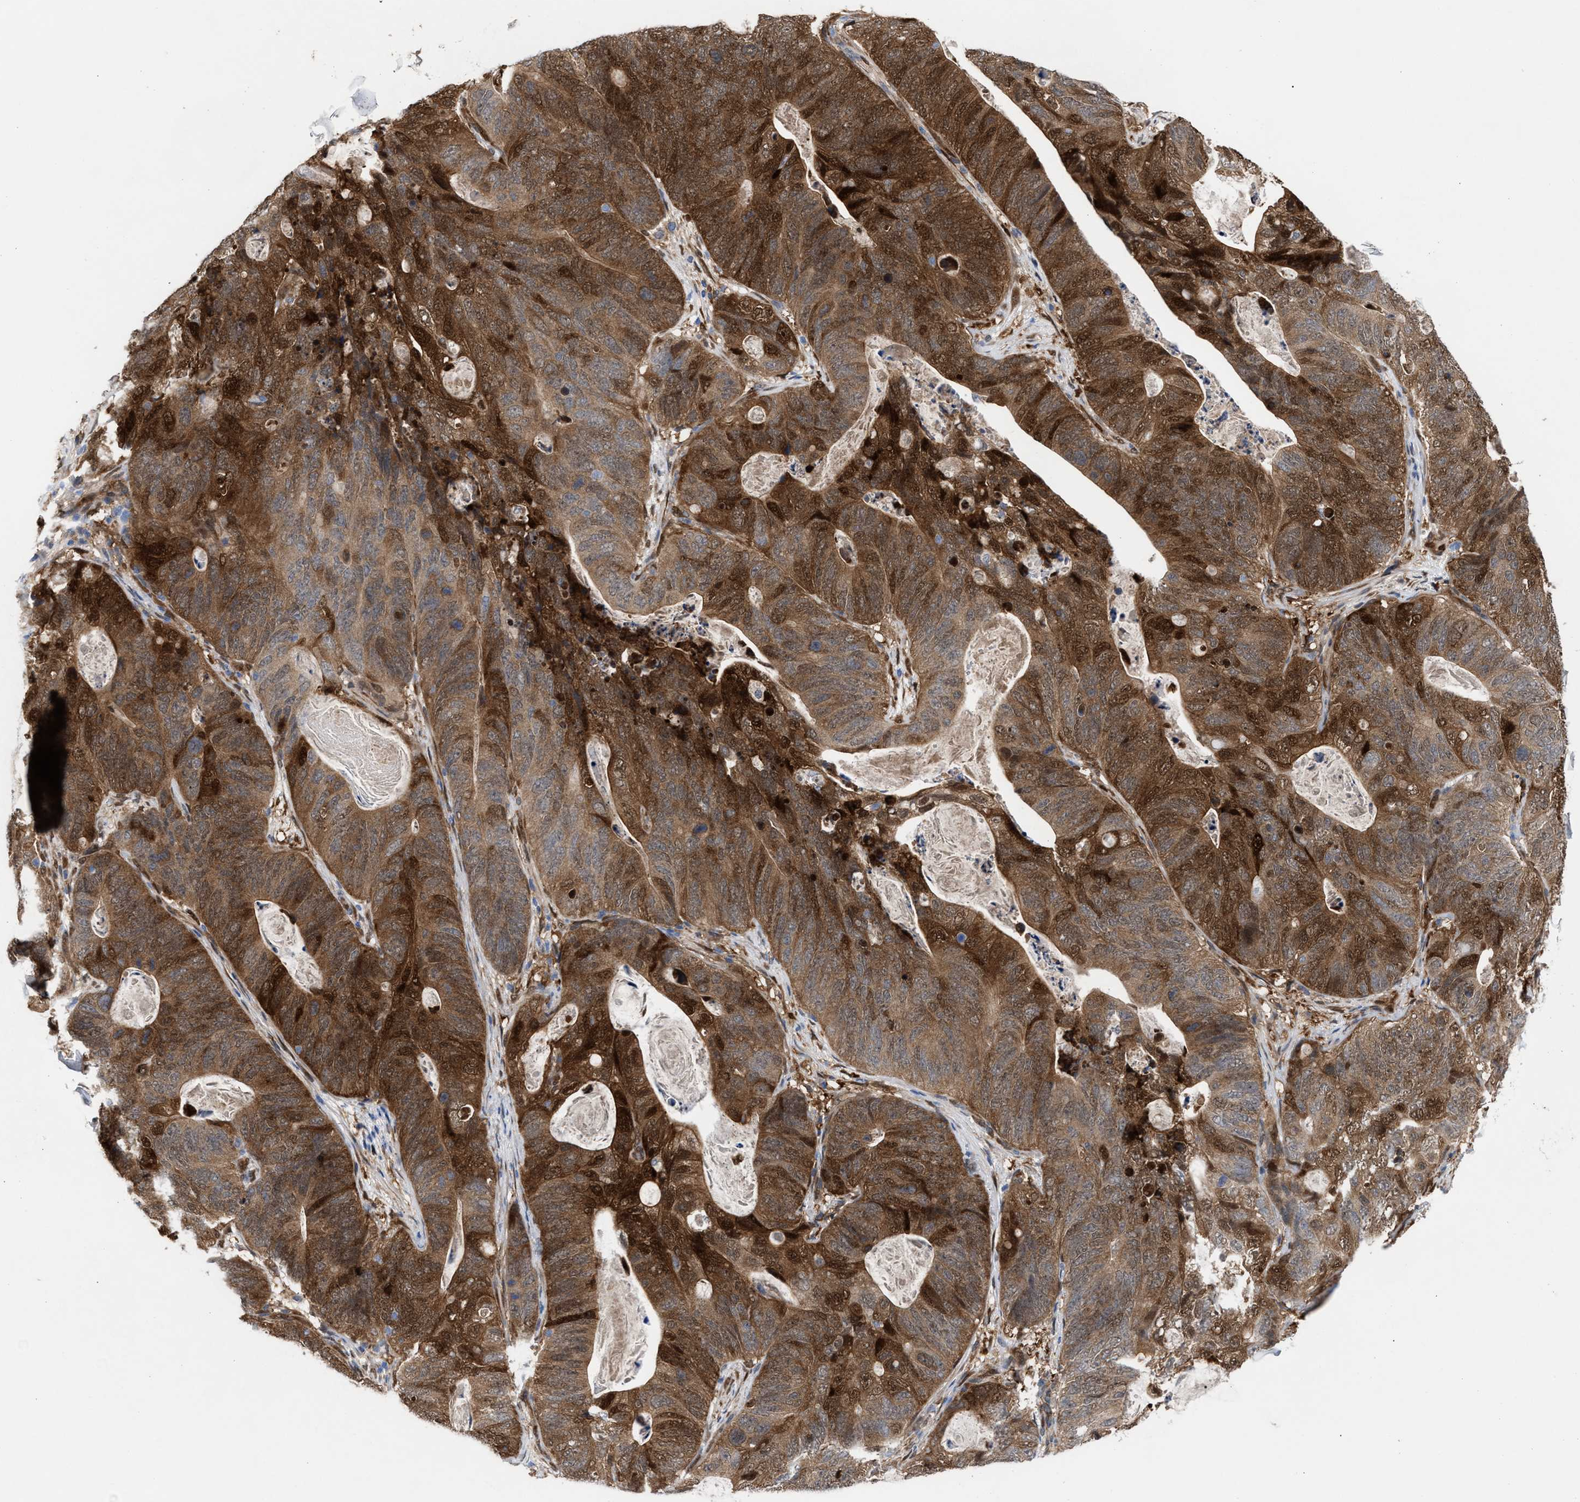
{"staining": {"intensity": "strong", "quantity": ">75%", "location": "cytoplasmic/membranous,nuclear"}, "tissue": "stomach cancer", "cell_type": "Tumor cells", "image_type": "cancer", "snomed": [{"axis": "morphology", "description": "Normal tissue, NOS"}, {"axis": "morphology", "description": "Adenocarcinoma, NOS"}, {"axis": "topography", "description": "Stomach"}], "caption": "Protein positivity by immunohistochemistry (IHC) exhibits strong cytoplasmic/membranous and nuclear positivity in about >75% of tumor cells in stomach cancer. The protein is stained brown, and the nuclei are stained in blue (DAB (3,3'-diaminobenzidine) IHC with brightfield microscopy, high magnification).", "gene": "TP53I3", "patient": {"sex": "female", "age": 89}}